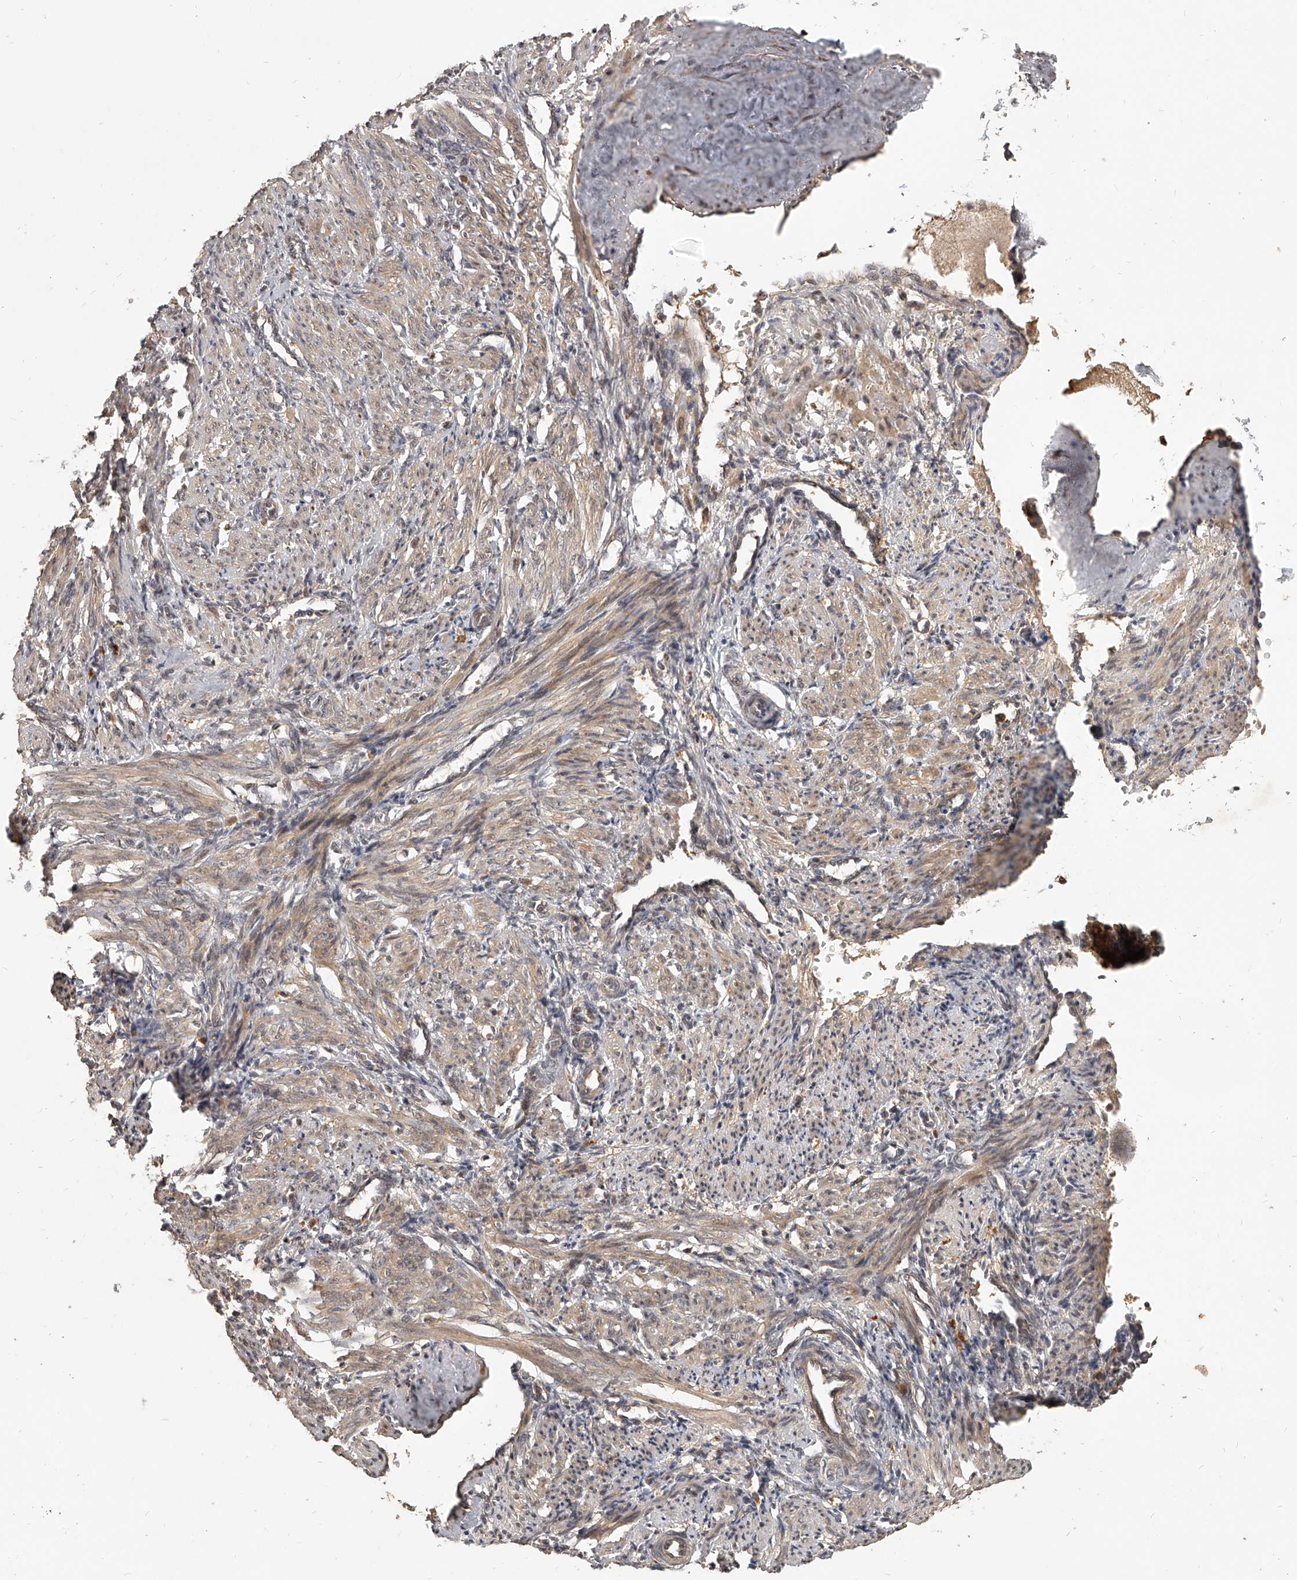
{"staining": {"intensity": "moderate", "quantity": ">75%", "location": "cytoplasmic/membranous"}, "tissue": "smooth muscle", "cell_type": "Smooth muscle cells", "image_type": "normal", "snomed": [{"axis": "morphology", "description": "Normal tissue, NOS"}, {"axis": "topography", "description": "Endometrium"}], "caption": "A medium amount of moderate cytoplasmic/membranous positivity is seen in approximately >75% of smooth muscle cells in benign smooth muscle.", "gene": "SLC37A1", "patient": {"sex": "female", "age": 33}}